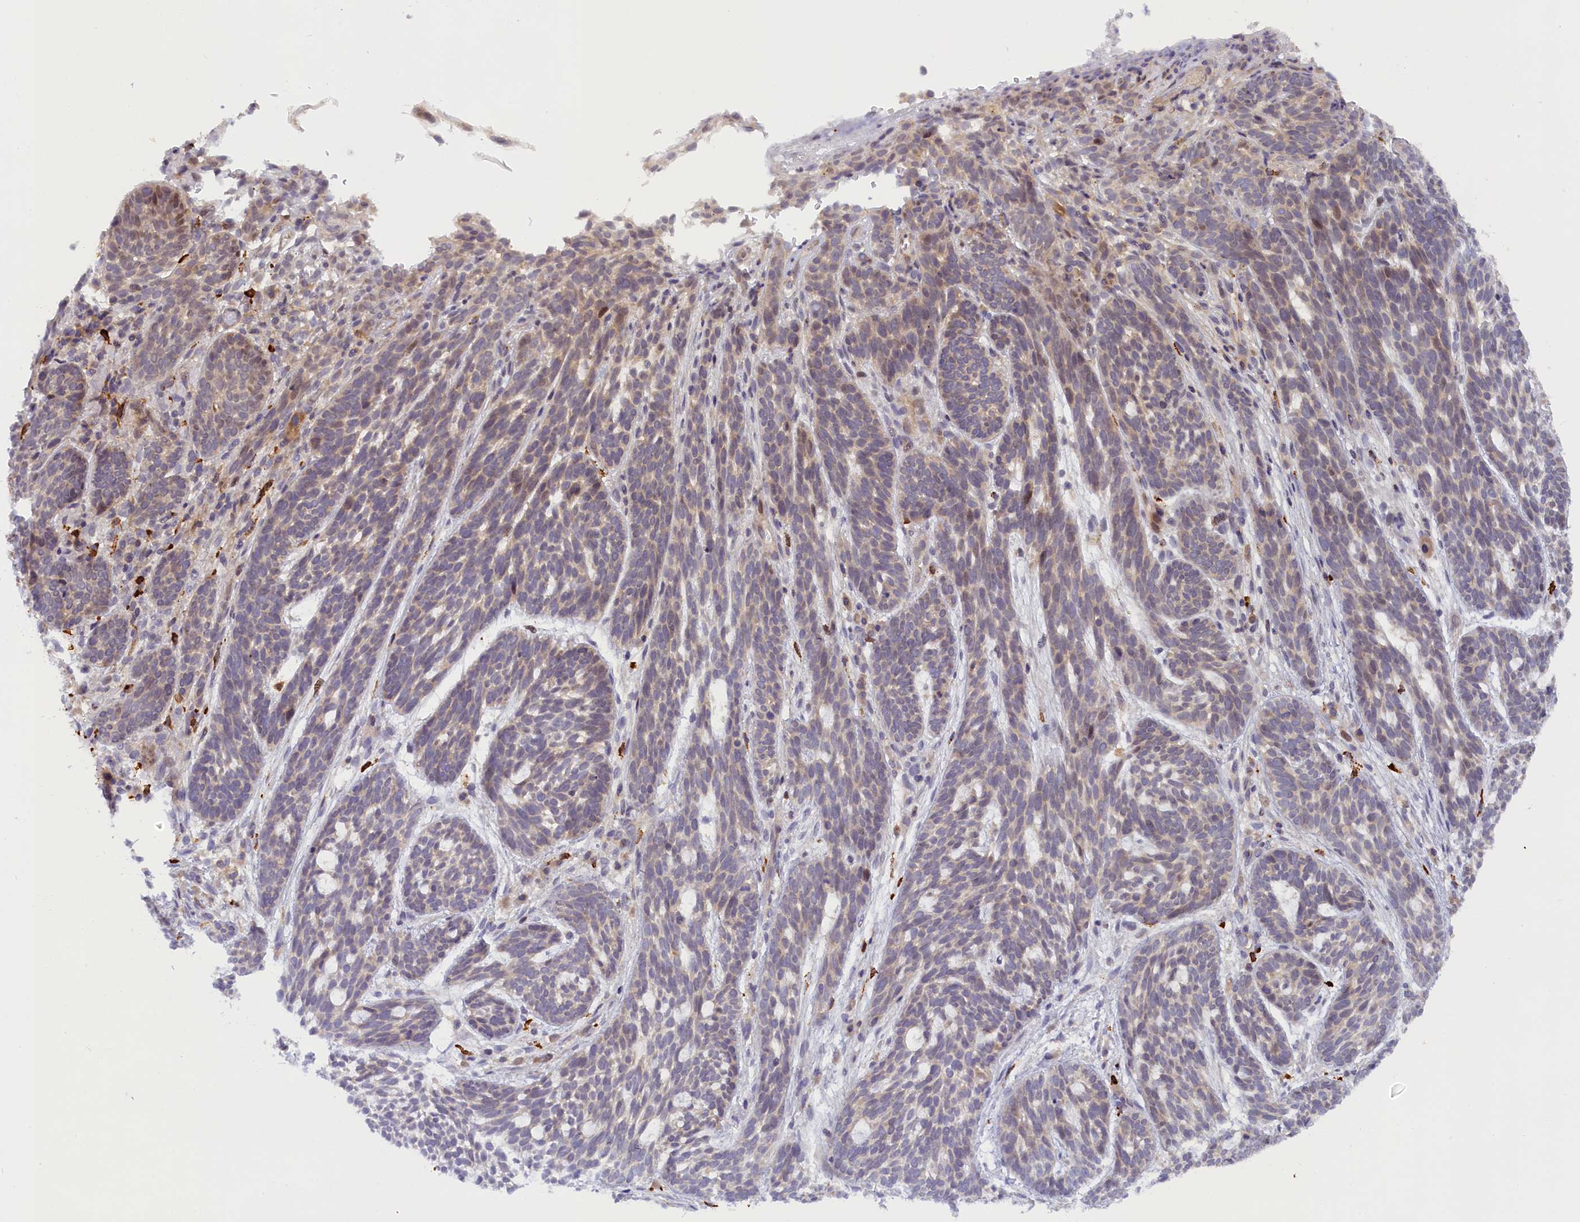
{"staining": {"intensity": "weak", "quantity": ">75%", "location": "cytoplasmic/membranous"}, "tissue": "skin cancer", "cell_type": "Tumor cells", "image_type": "cancer", "snomed": [{"axis": "morphology", "description": "Basal cell carcinoma"}, {"axis": "topography", "description": "Skin"}], "caption": "Immunohistochemical staining of skin cancer (basal cell carcinoma) shows low levels of weak cytoplasmic/membranous expression in approximately >75% of tumor cells.", "gene": "CCL23", "patient": {"sex": "male", "age": 71}}